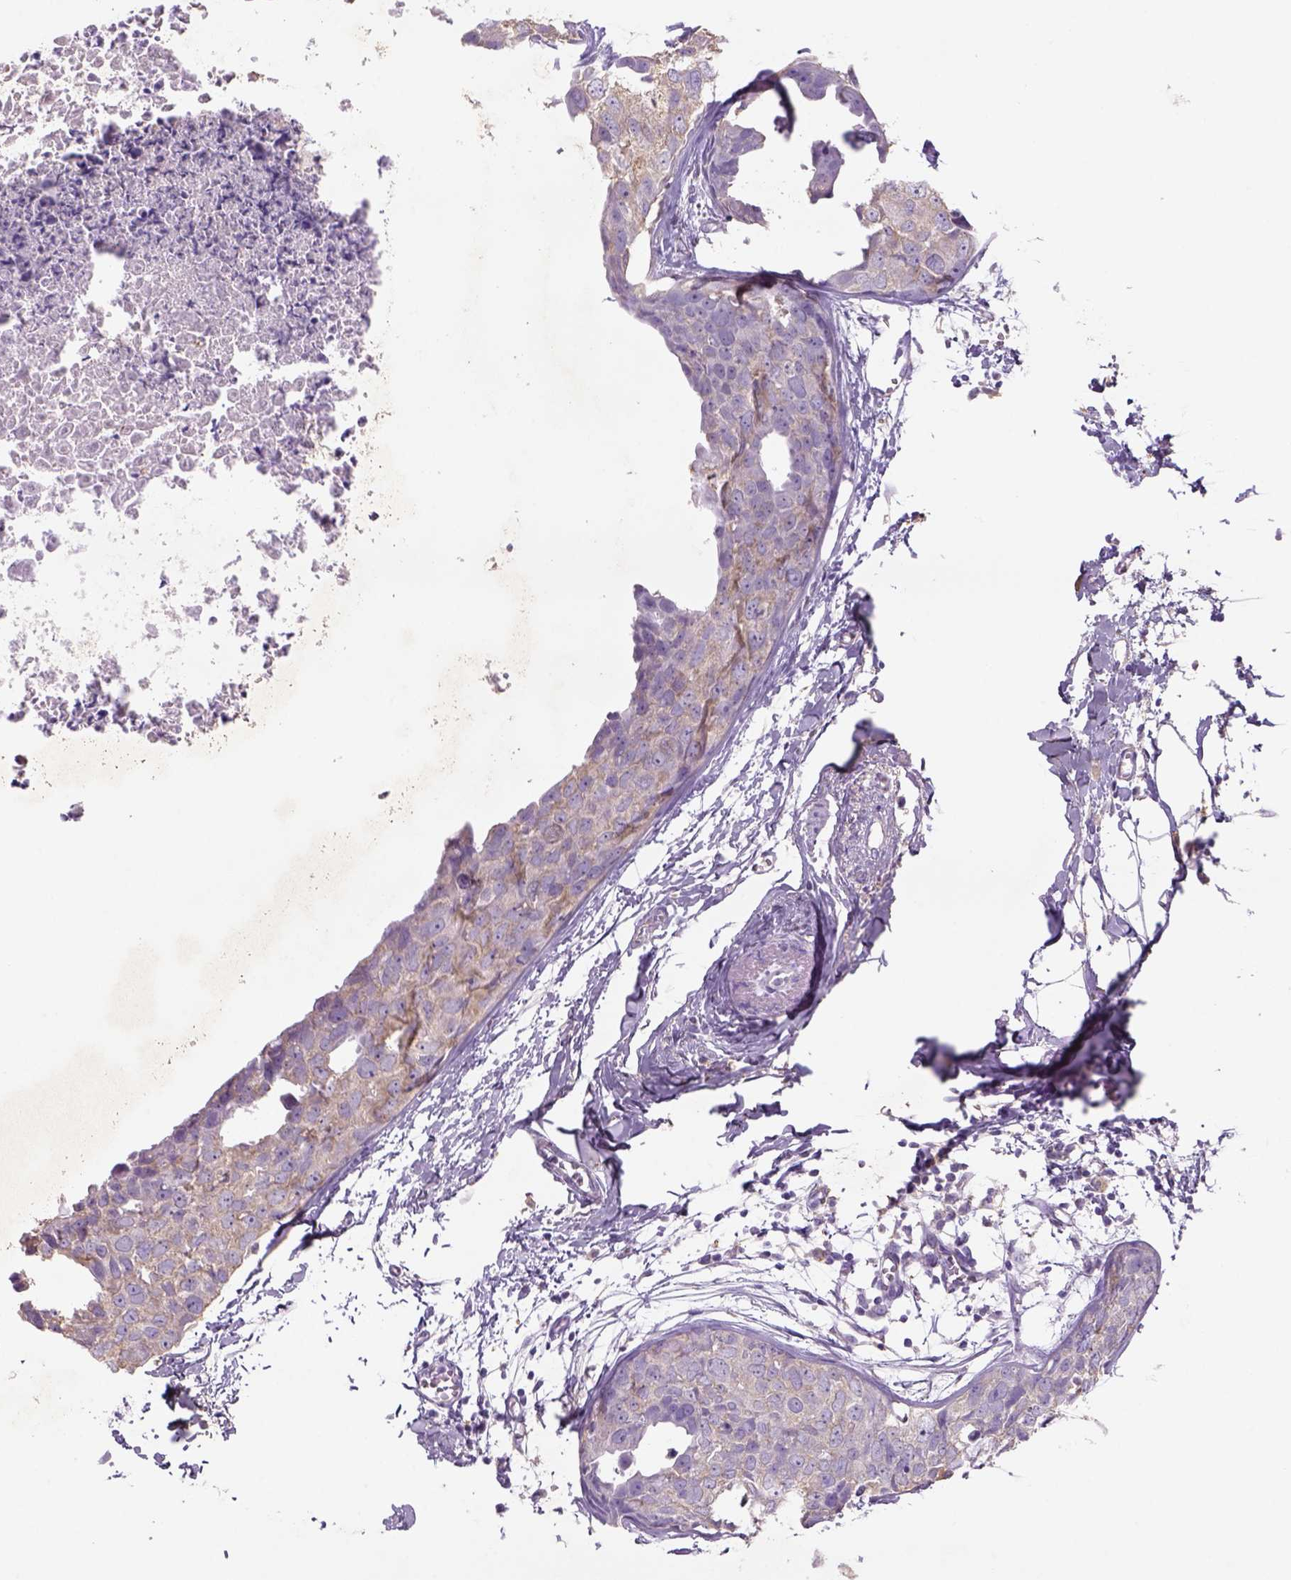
{"staining": {"intensity": "weak", "quantity": "25%-75%", "location": "cytoplasmic/membranous"}, "tissue": "breast cancer", "cell_type": "Tumor cells", "image_type": "cancer", "snomed": [{"axis": "morphology", "description": "Duct carcinoma"}, {"axis": "topography", "description": "Breast"}], "caption": "Immunohistochemistry histopathology image of human intraductal carcinoma (breast) stained for a protein (brown), which exhibits low levels of weak cytoplasmic/membranous expression in approximately 25%-75% of tumor cells.", "gene": "NAALAD2", "patient": {"sex": "female", "age": 38}}